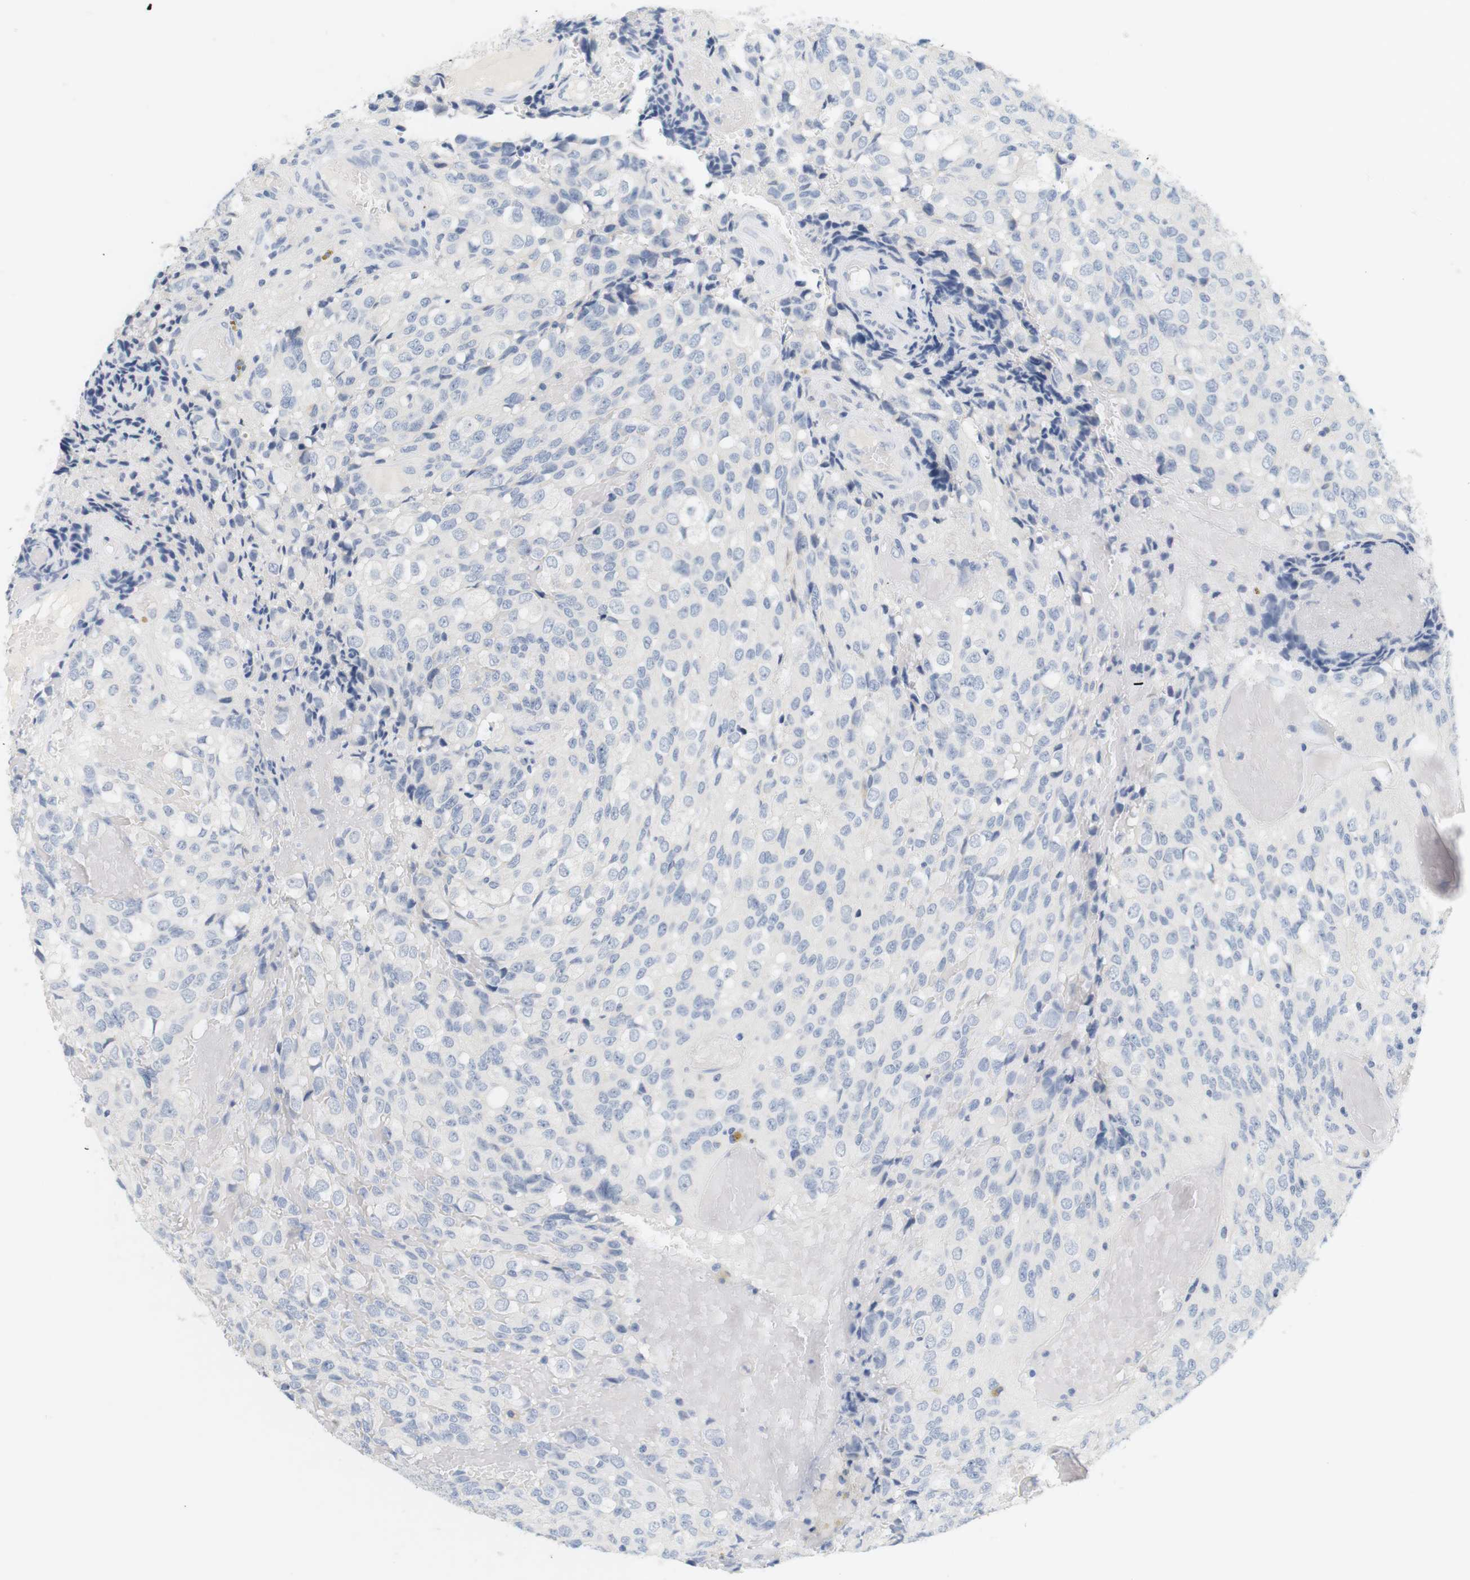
{"staining": {"intensity": "negative", "quantity": "none", "location": "none"}, "tissue": "glioma", "cell_type": "Tumor cells", "image_type": "cancer", "snomed": [{"axis": "morphology", "description": "Glioma, malignant, High grade"}, {"axis": "topography", "description": "Brain"}], "caption": "This is a image of immunohistochemistry (IHC) staining of glioma, which shows no positivity in tumor cells.", "gene": "OPRM1", "patient": {"sex": "male", "age": 32}}